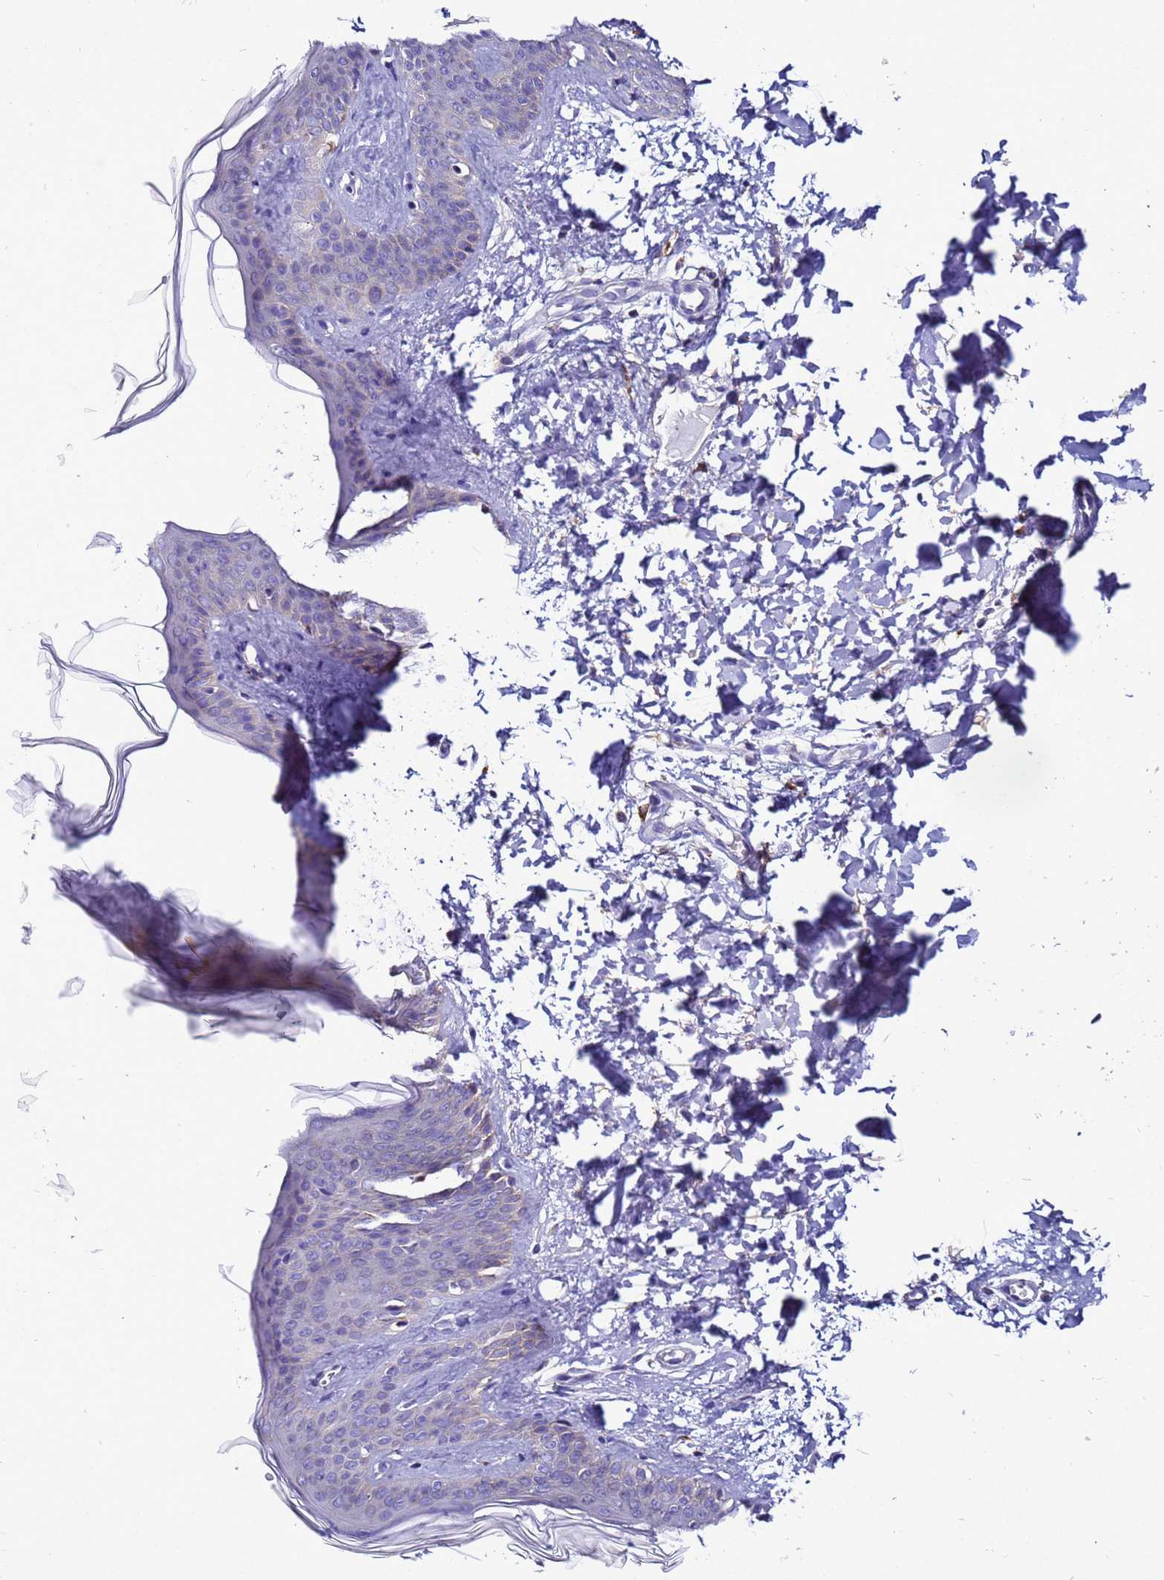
{"staining": {"intensity": "negative", "quantity": "none", "location": "none"}, "tissue": "skin", "cell_type": "Fibroblasts", "image_type": "normal", "snomed": [{"axis": "morphology", "description": "Normal tissue, NOS"}, {"axis": "topography", "description": "Skin"}], "caption": "A high-resolution image shows IHC staining of normal skin, which demonstrates no significant positivity in fibroblasts.", "gene": "HIGD2A", "patient": {"sex": "female", "age": 17}}